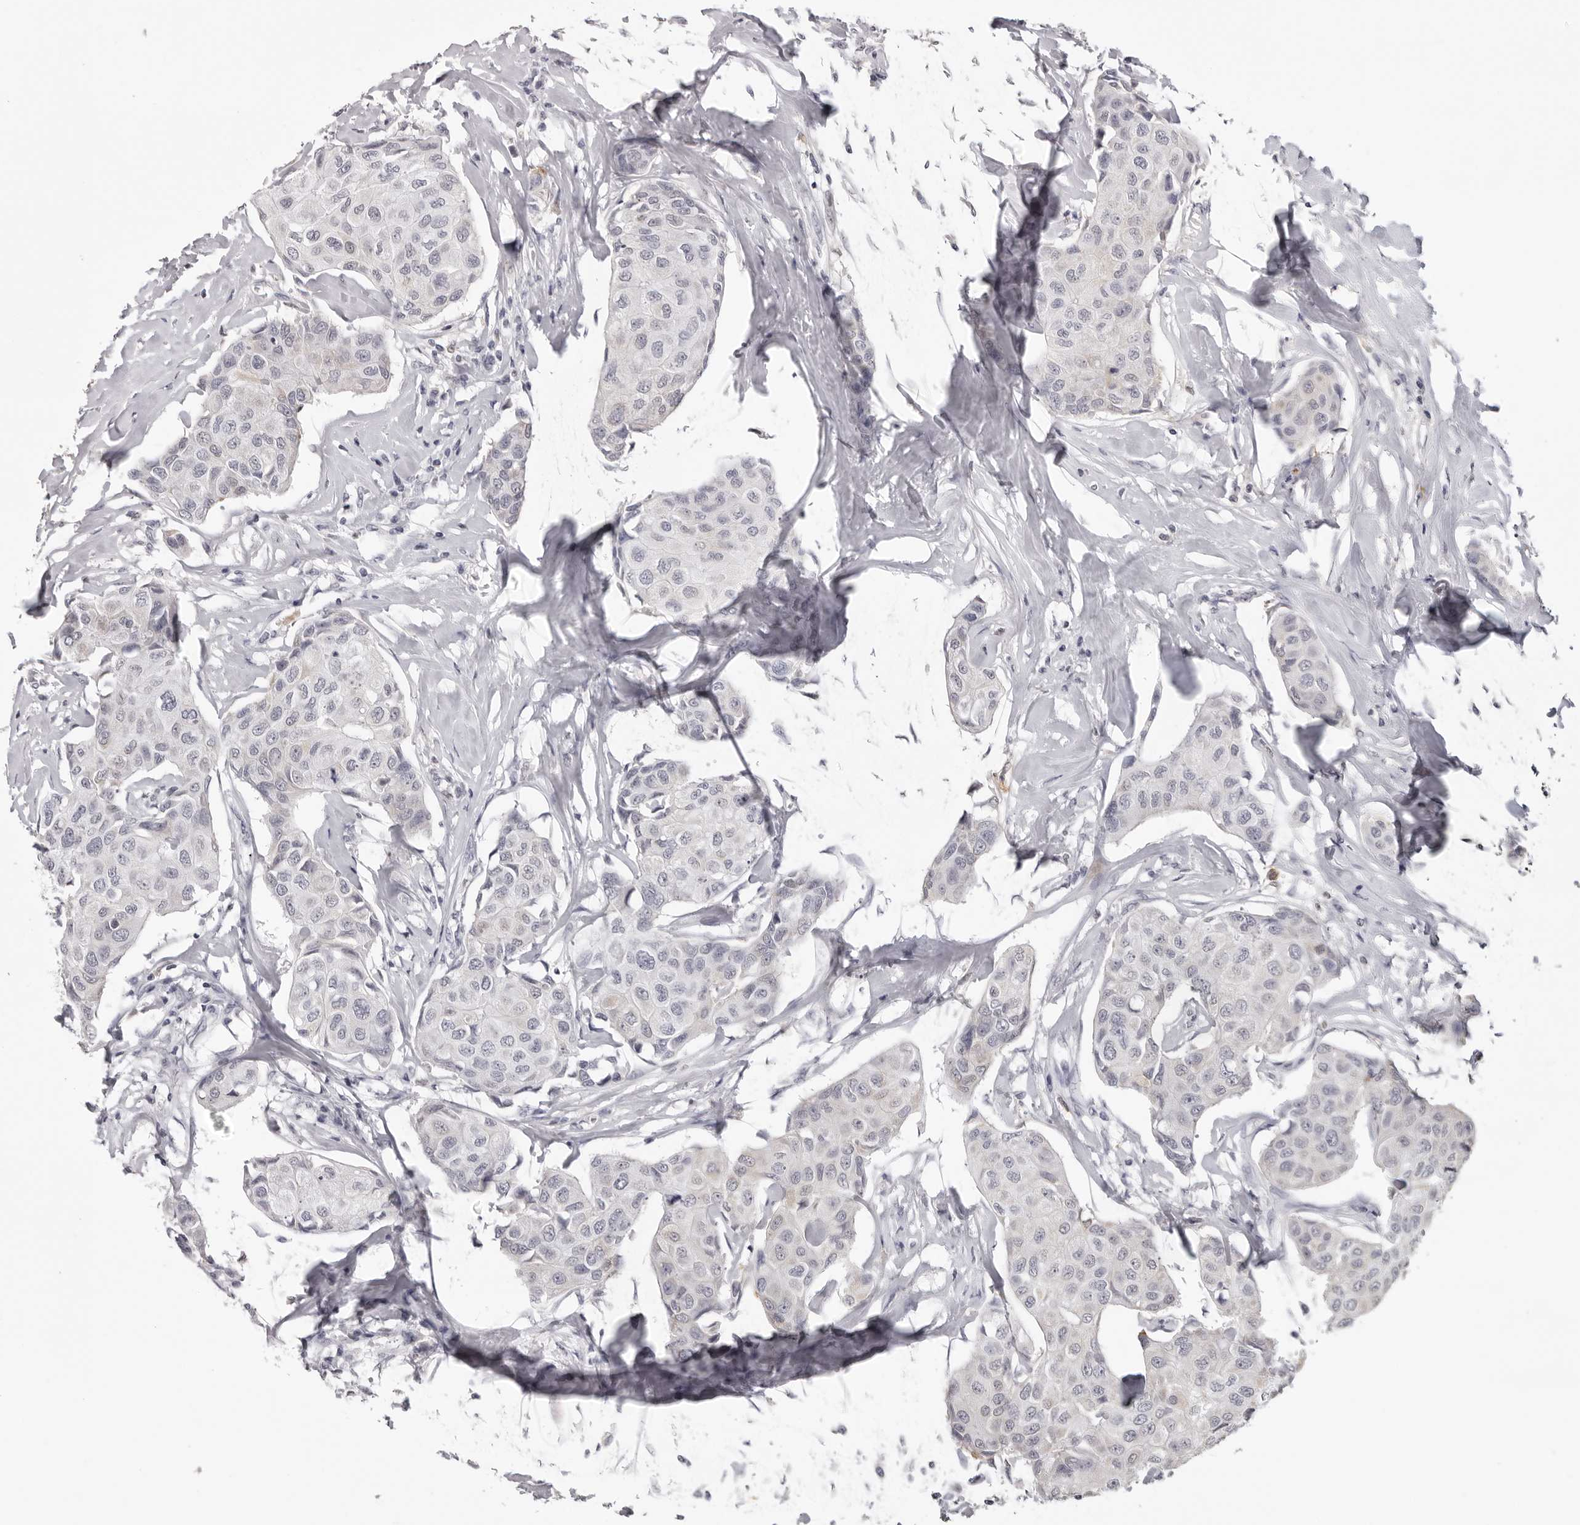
{"staining": {"intensity": "negative", "quantity": "none", "location": "none"}, "tissue": "breast cancer", "cell_type": "Tumor cells", "image_type": "cancer", "snomed": [{"axis": "morphology", "description": "Duct carcinoma"}, {"axis": "topography", "description": "Breast"}], "caption": "The micrograph shows no staining of tumor cells in breast cancer (intraductal carcinoma).", "gene": "IL31", "patient": {"sex": "female", "age": 80}}